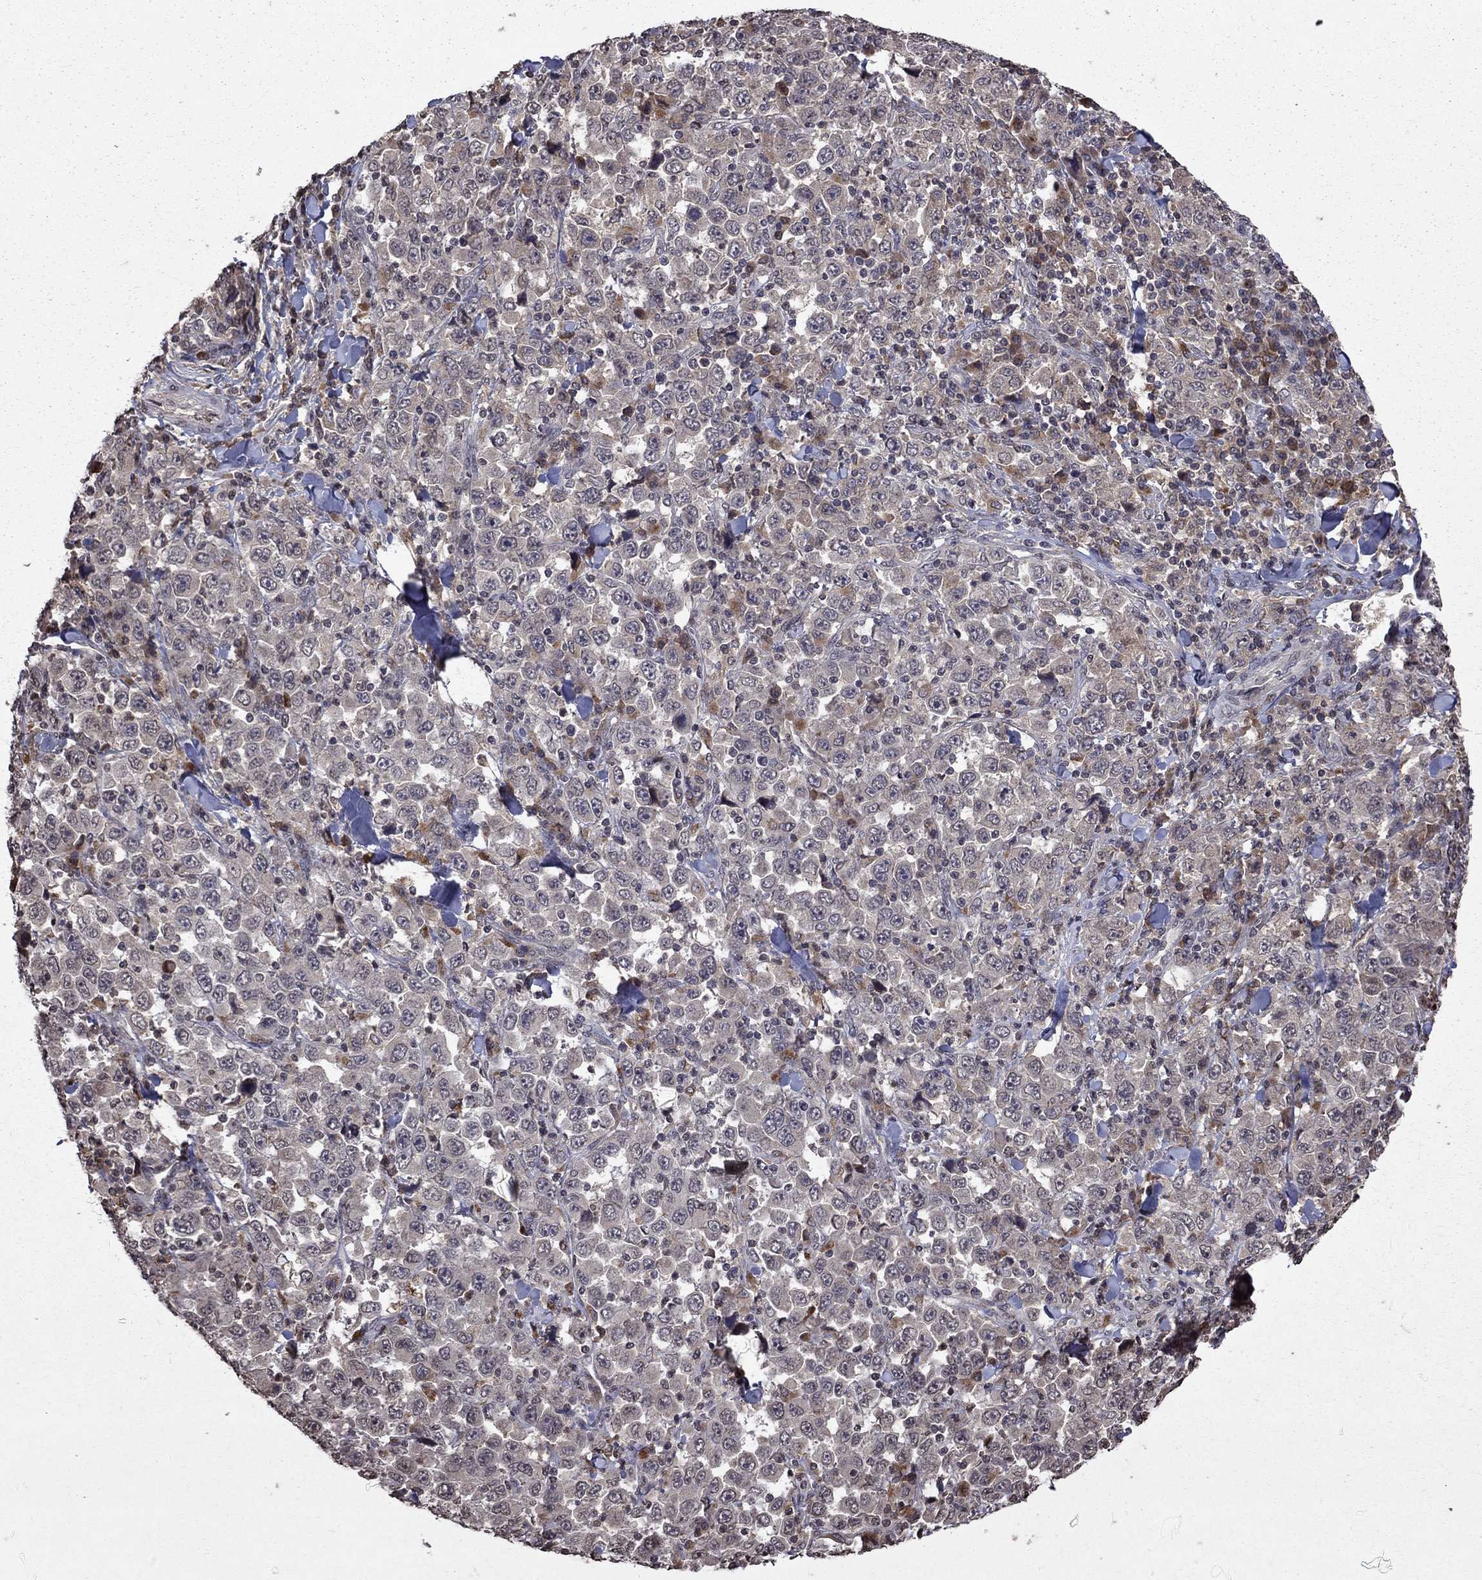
{"staining": {"intensity": "negative", "quantity": "none", "location": "none"}, "tissue": "stomach cancer", "cell_type": "Tumor cells", "image_type": "cancer", "snomed": [{"axis": "morphology", "description": "Normal tissue, NOS"}, {"axis": "morphology", "description": "Adenocarcinoma, NOS"}, {"axis": "topography", "description": "Stomach, upper"}, {"axis": "topography", "description": "Stomach"}], "caption": "Tumor cells are negative for brown protein staining in stomach cancer.", "gene": "NLGN1", "patient": {"sex": "male", "age": 59}}